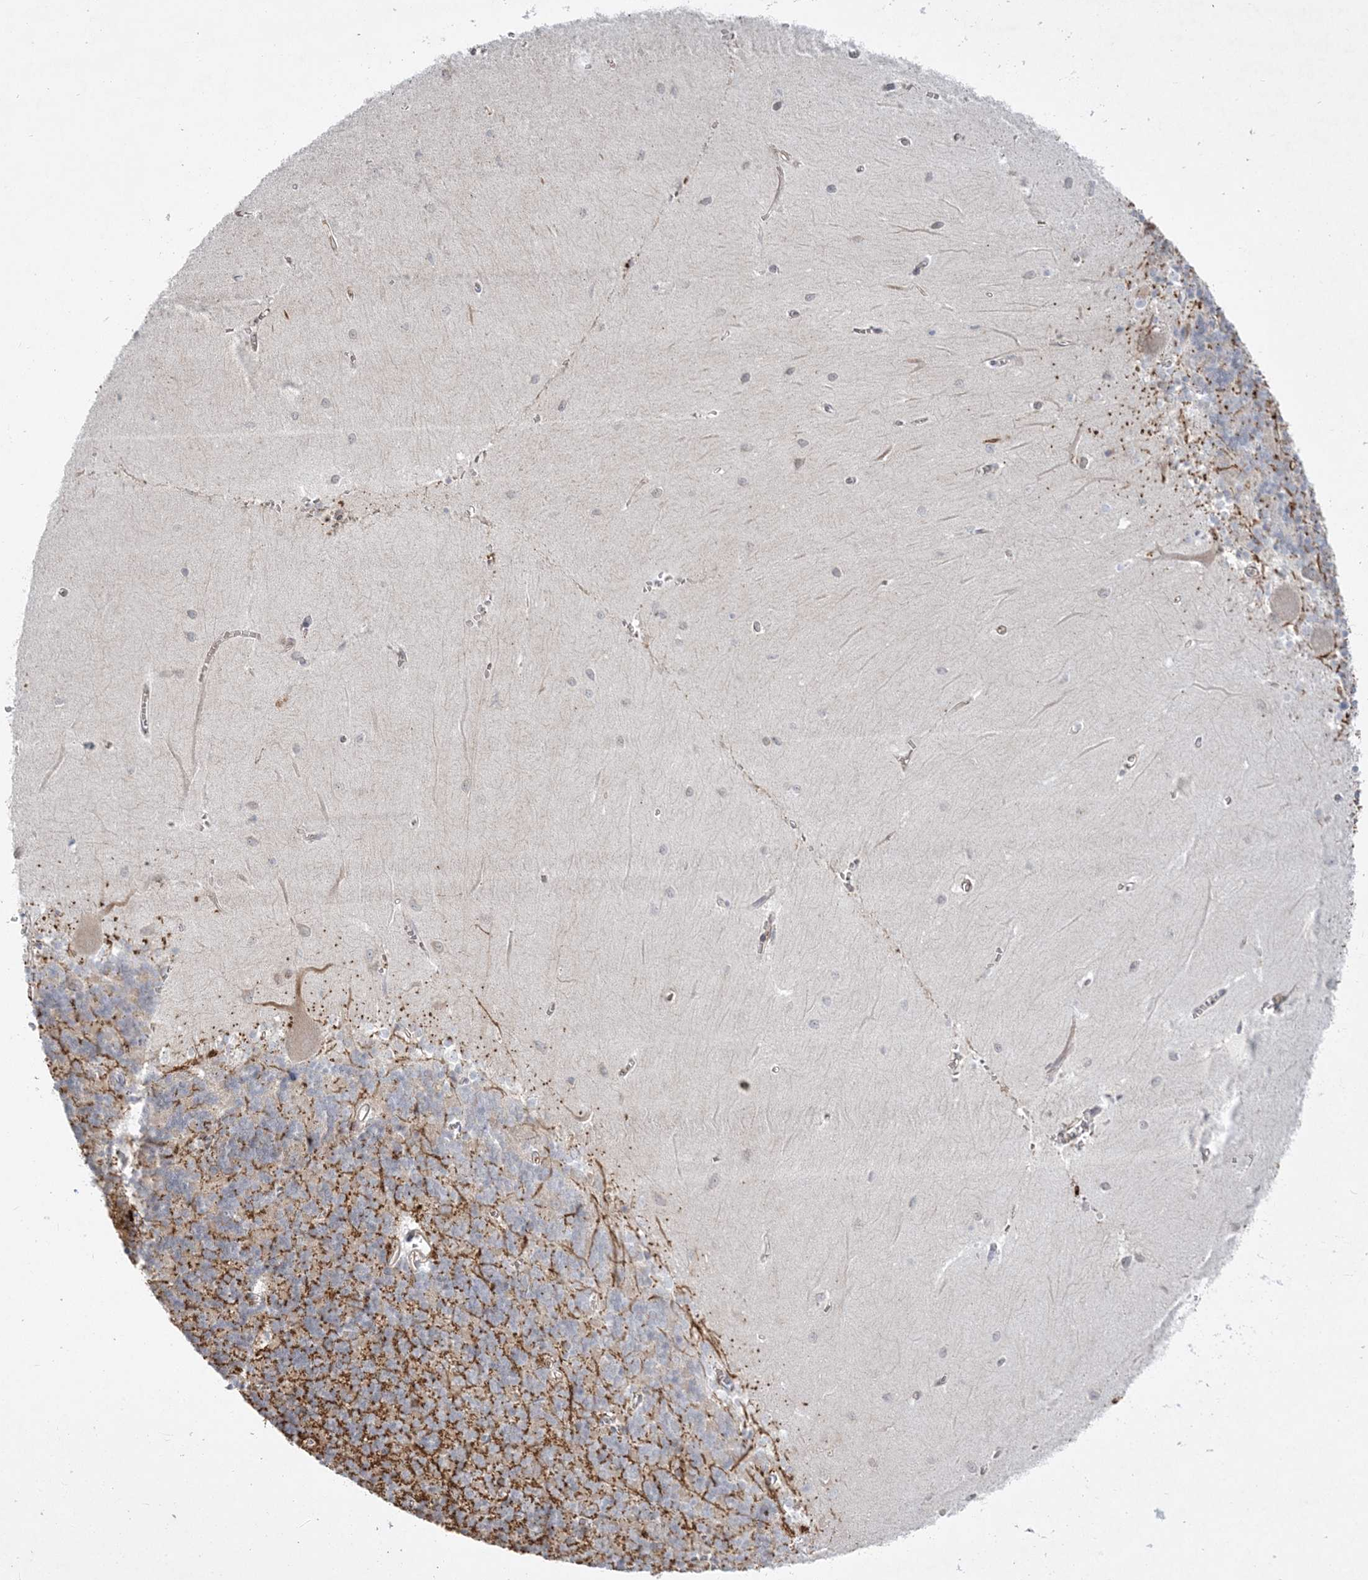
{"staining": {"intensity": "moderate", "quantity": "25%-75%", "location": "cytoplasmic/membranous"}, "tissue": "cerebellum", "cell_type": "Cells in granular layer", "image_type": "normal", "snomed": [{"axis": "morphology", "description": "Normal tissue, NOS"}, {"axis": "topography", "description": "Cerebellum"}], "caption": "Human cerebellum stained for a protein (brown) exhibits moderate cytoplasmic/membranous positive staining in approximately 25%-75% of cells in granular layer.", "gene": "ADAMTS12", "patient": {"sex": "male", "age": 37}}